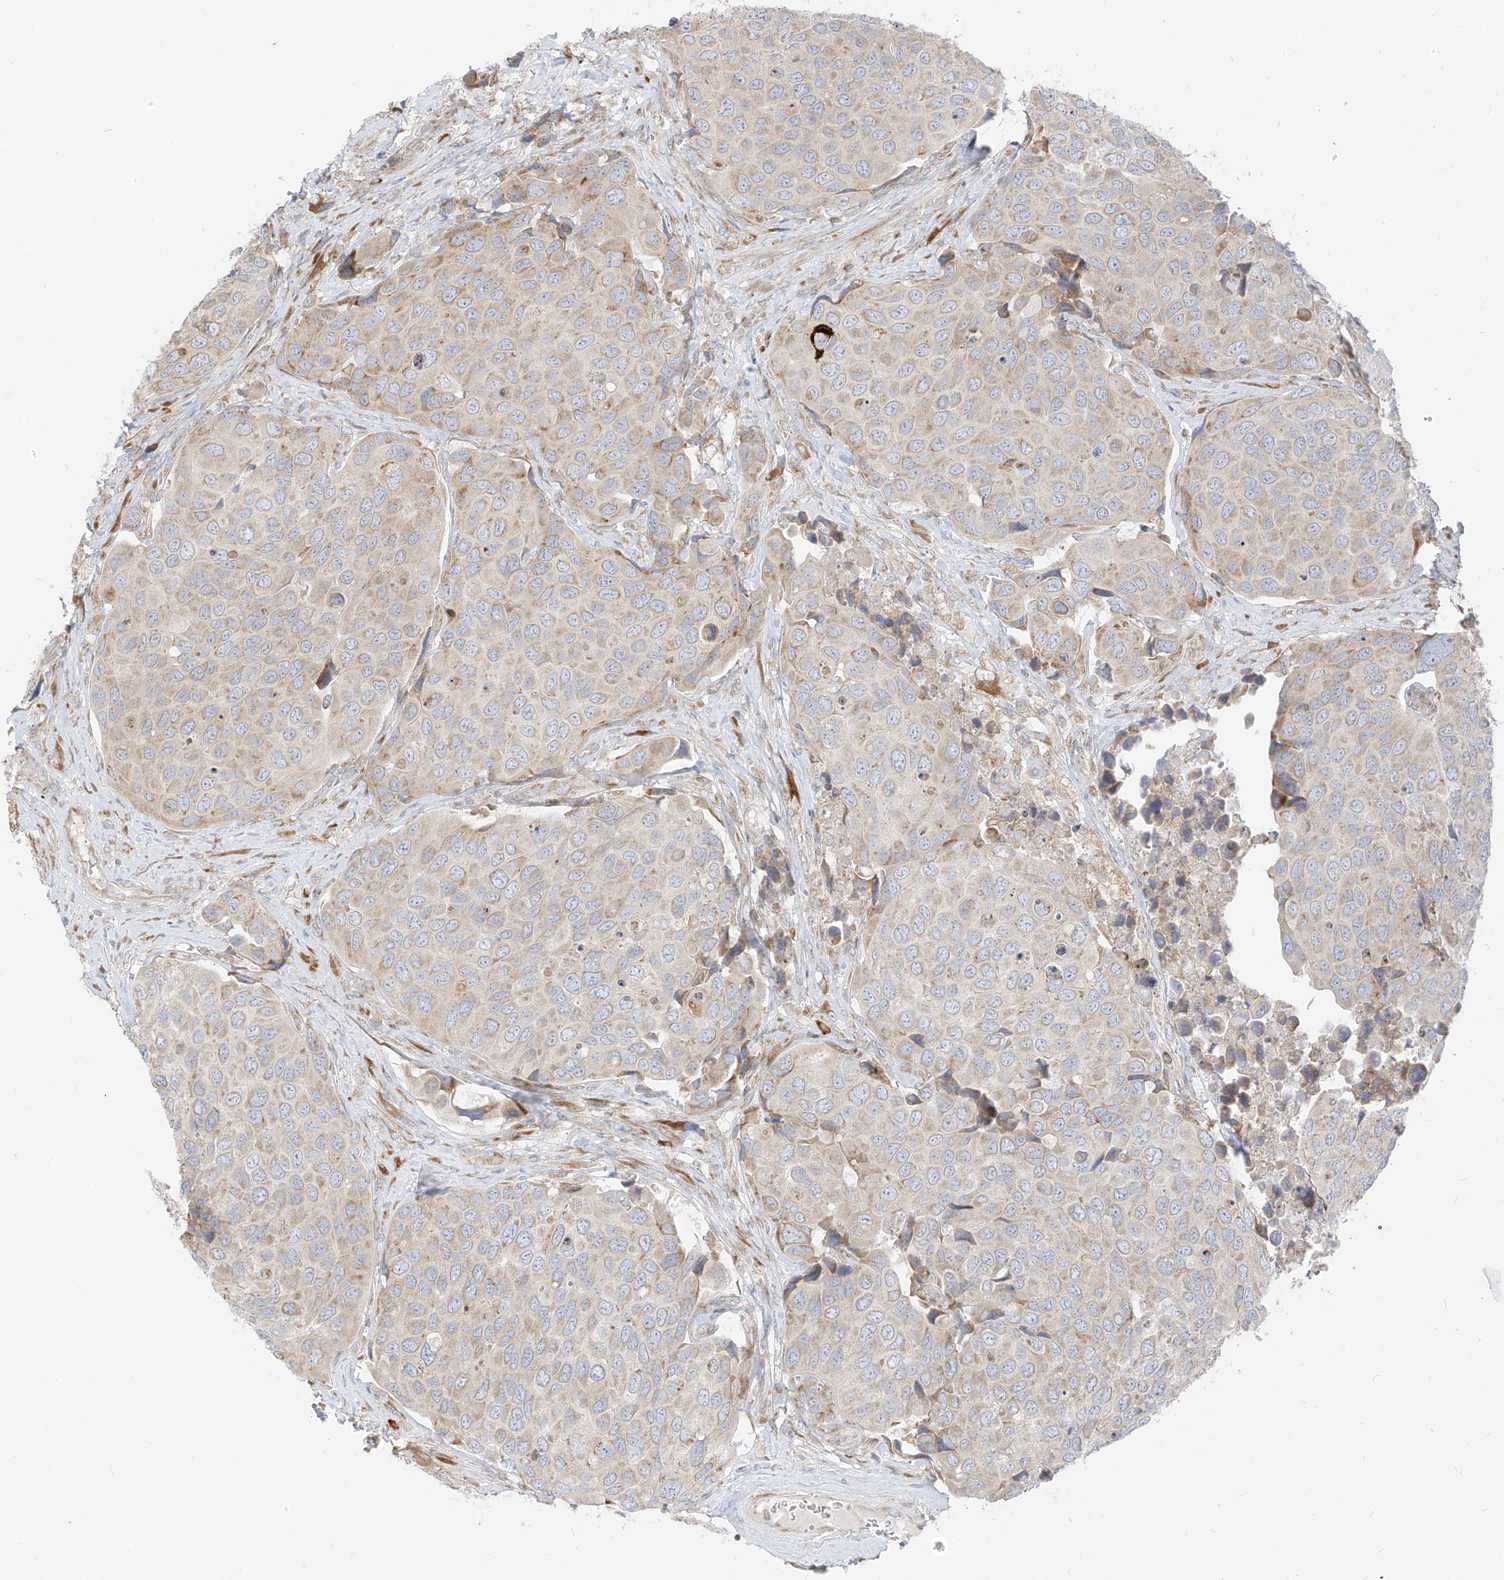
{"staining": {"intensity": "weak", "quantity": "<25%", "location": "cytoplasmic/membranous"}, "tissue": "urothelial cancer", "cell_type": "Tumor cells", "image_type": "cancer", "snomed": [{"axis": "morphology", "description": "Urothelial carcinoma, High grade"}, {"axis": "topography", "description": "Urinary bladder"}], "caption": "High power microscopy histopathology image of an immunohistochemistry image of urothelial cancer, revealing no significant expression in tumor cells.", "gene": "STT3A", "patient": {"sex": "male", "age": 74}}